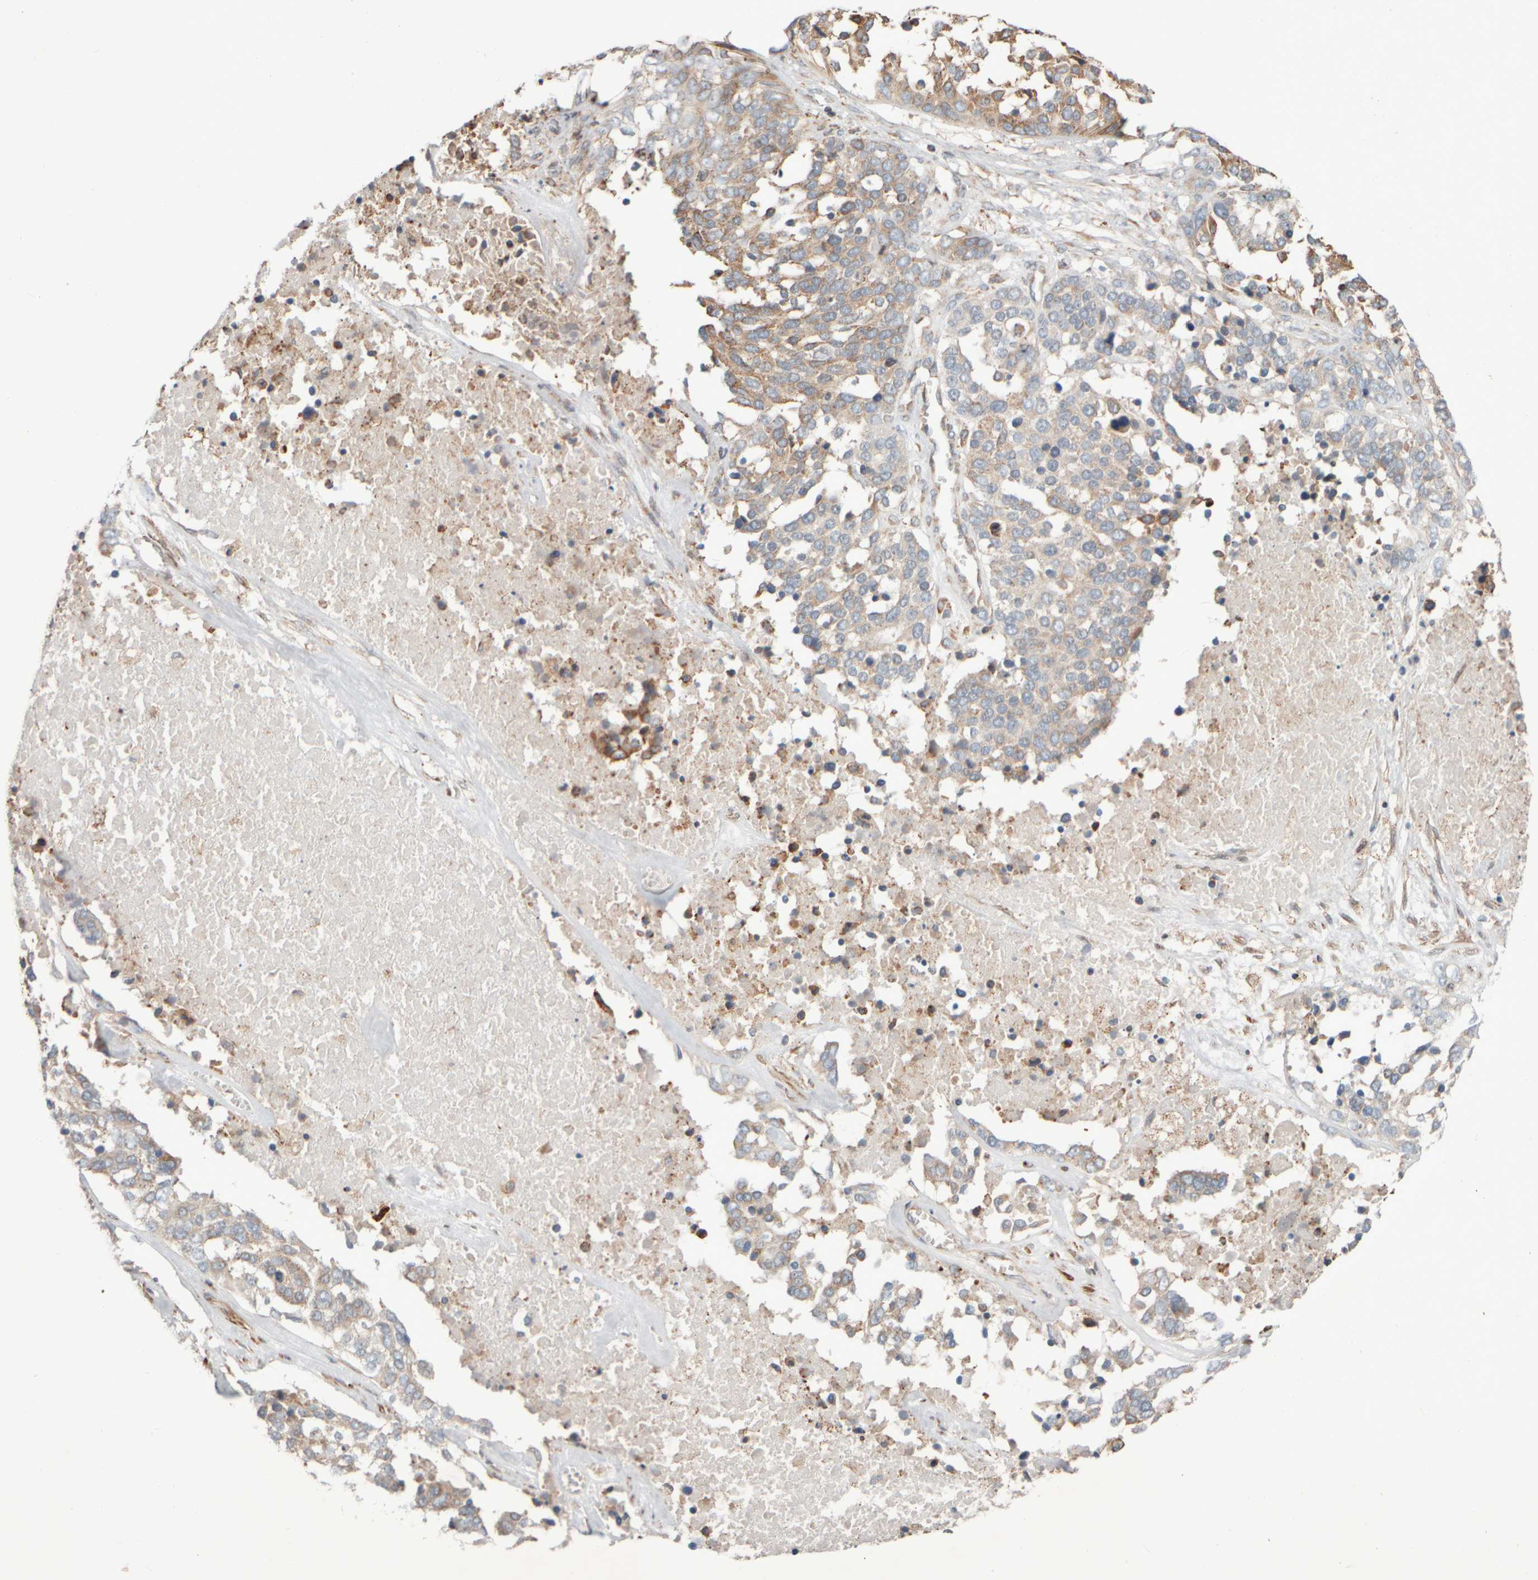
{"staining": {"intensity": "moderate", "quantity": "<25%", "location": "cytoplasmic/membranous"}, "tissue": "ovarian cancer", "cell_type": "Tumor cells", "image_type": "cancer", "snomed": [{"axis": "morphology", "description": "Cystadenocarcinoma, serous, NOS"}, {"axis": "topography", "description": "Ovary"}], "caption": "The micrograph displays a brown stain indicating the presence of a protein in the cytoplasmic/membranous of tumor cells in serous cystadenocarcinoma (ovarian). (IHC, brightfield microscopy, high magnification).", "gene": "EIF2B3", "patient": {"sex": "female", "age": 44}}